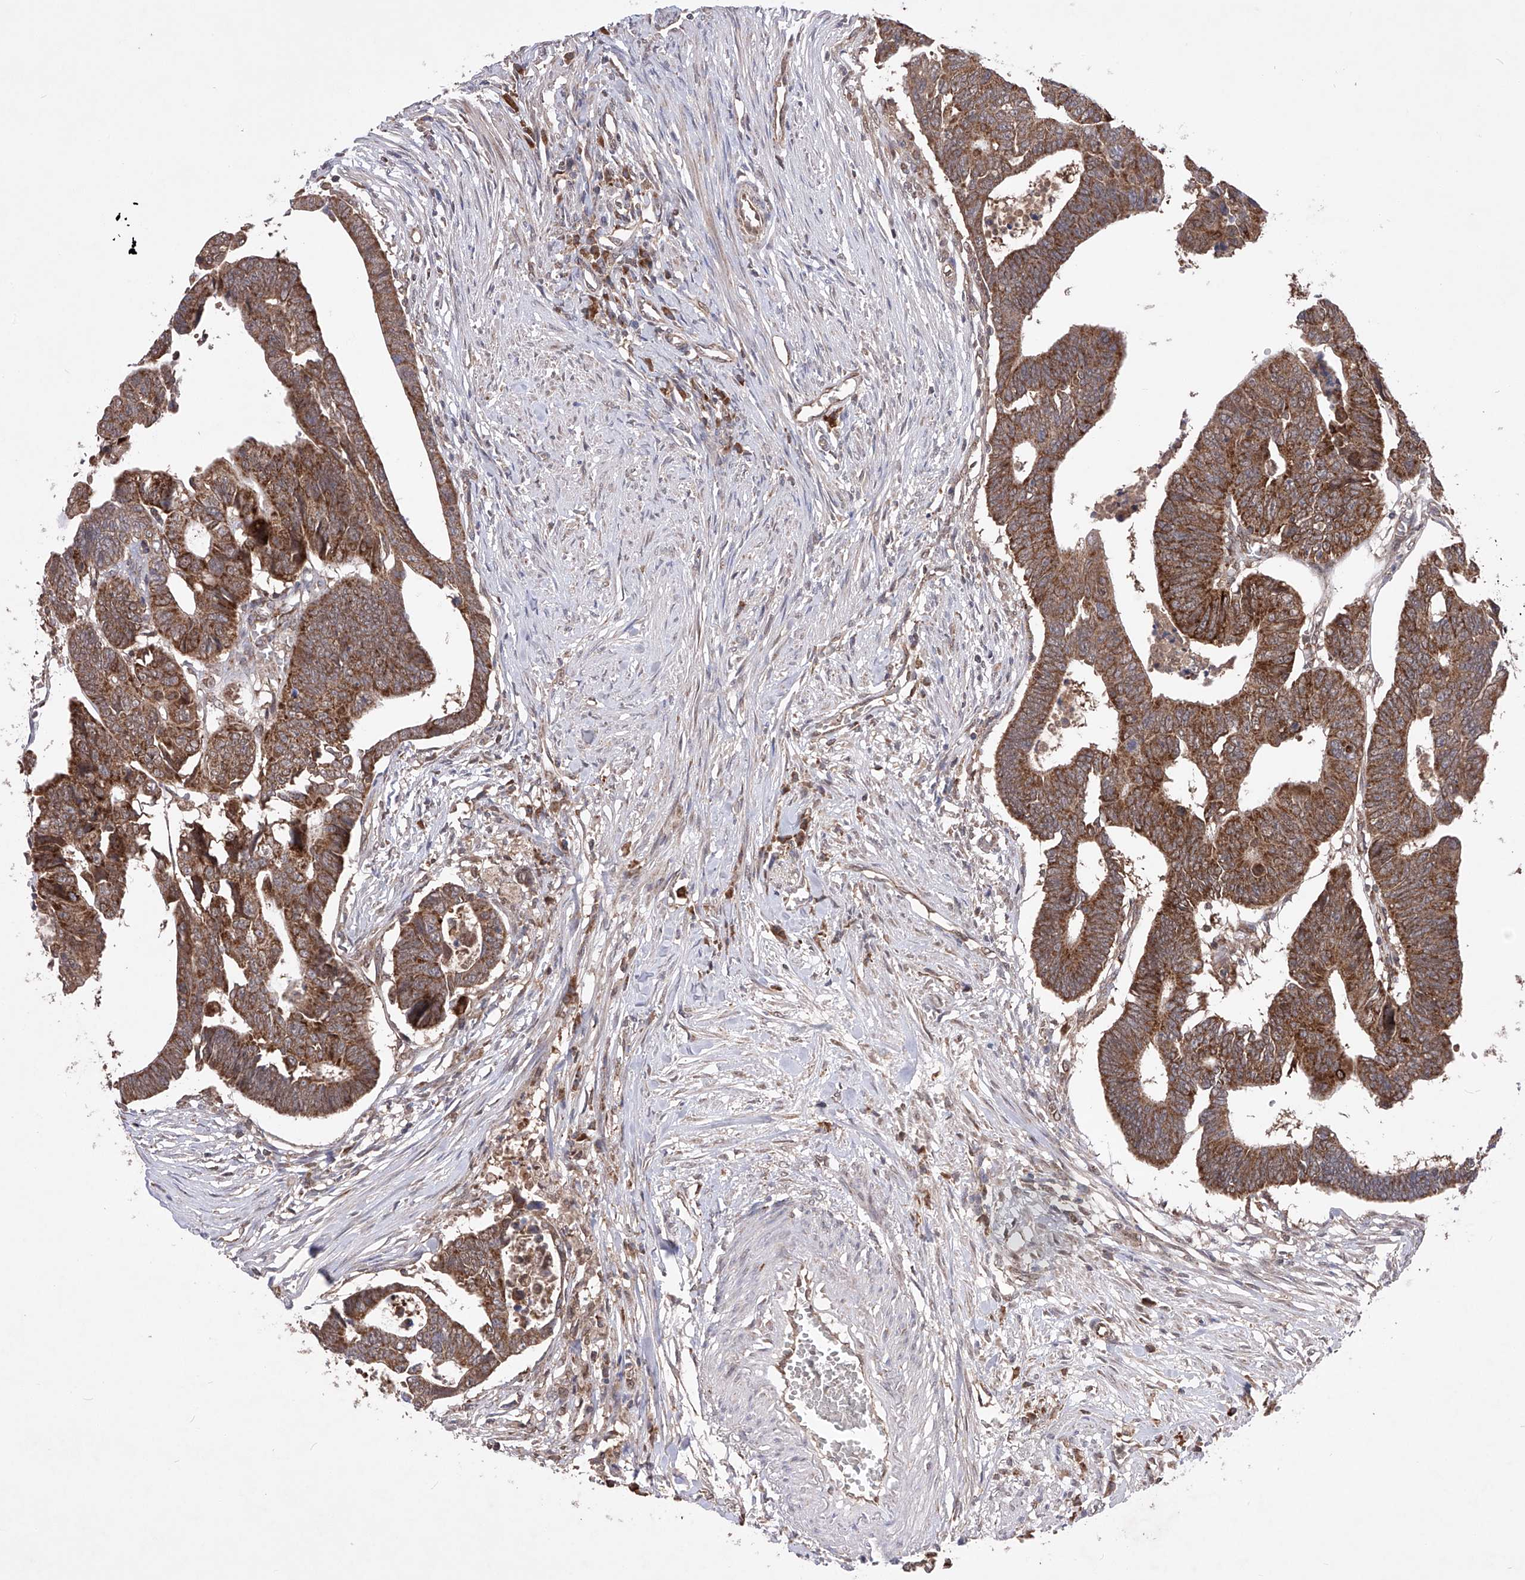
{"staining": {"intensity": "moderate", "quantity": ">75%", "location": "cytoplasmic/membranous"}, "tissue": "colorectal cancer", "cell_type": "Tumor cells", "image_type": "cancer", "snomed": [{"axis": "morphology", "description": "Adenocarcinoma, NOS"}, {"axis": "topography", "description": "Rectum"}], "caption": "High-power microscopy captured an IHC micrograph of colorectal cancer, revealing moderate cytoplasmic/membranous staining in about >75% of tumor cells.", "gene": "SDHAF4", "patient": {"sex": "female", "age": 65}}